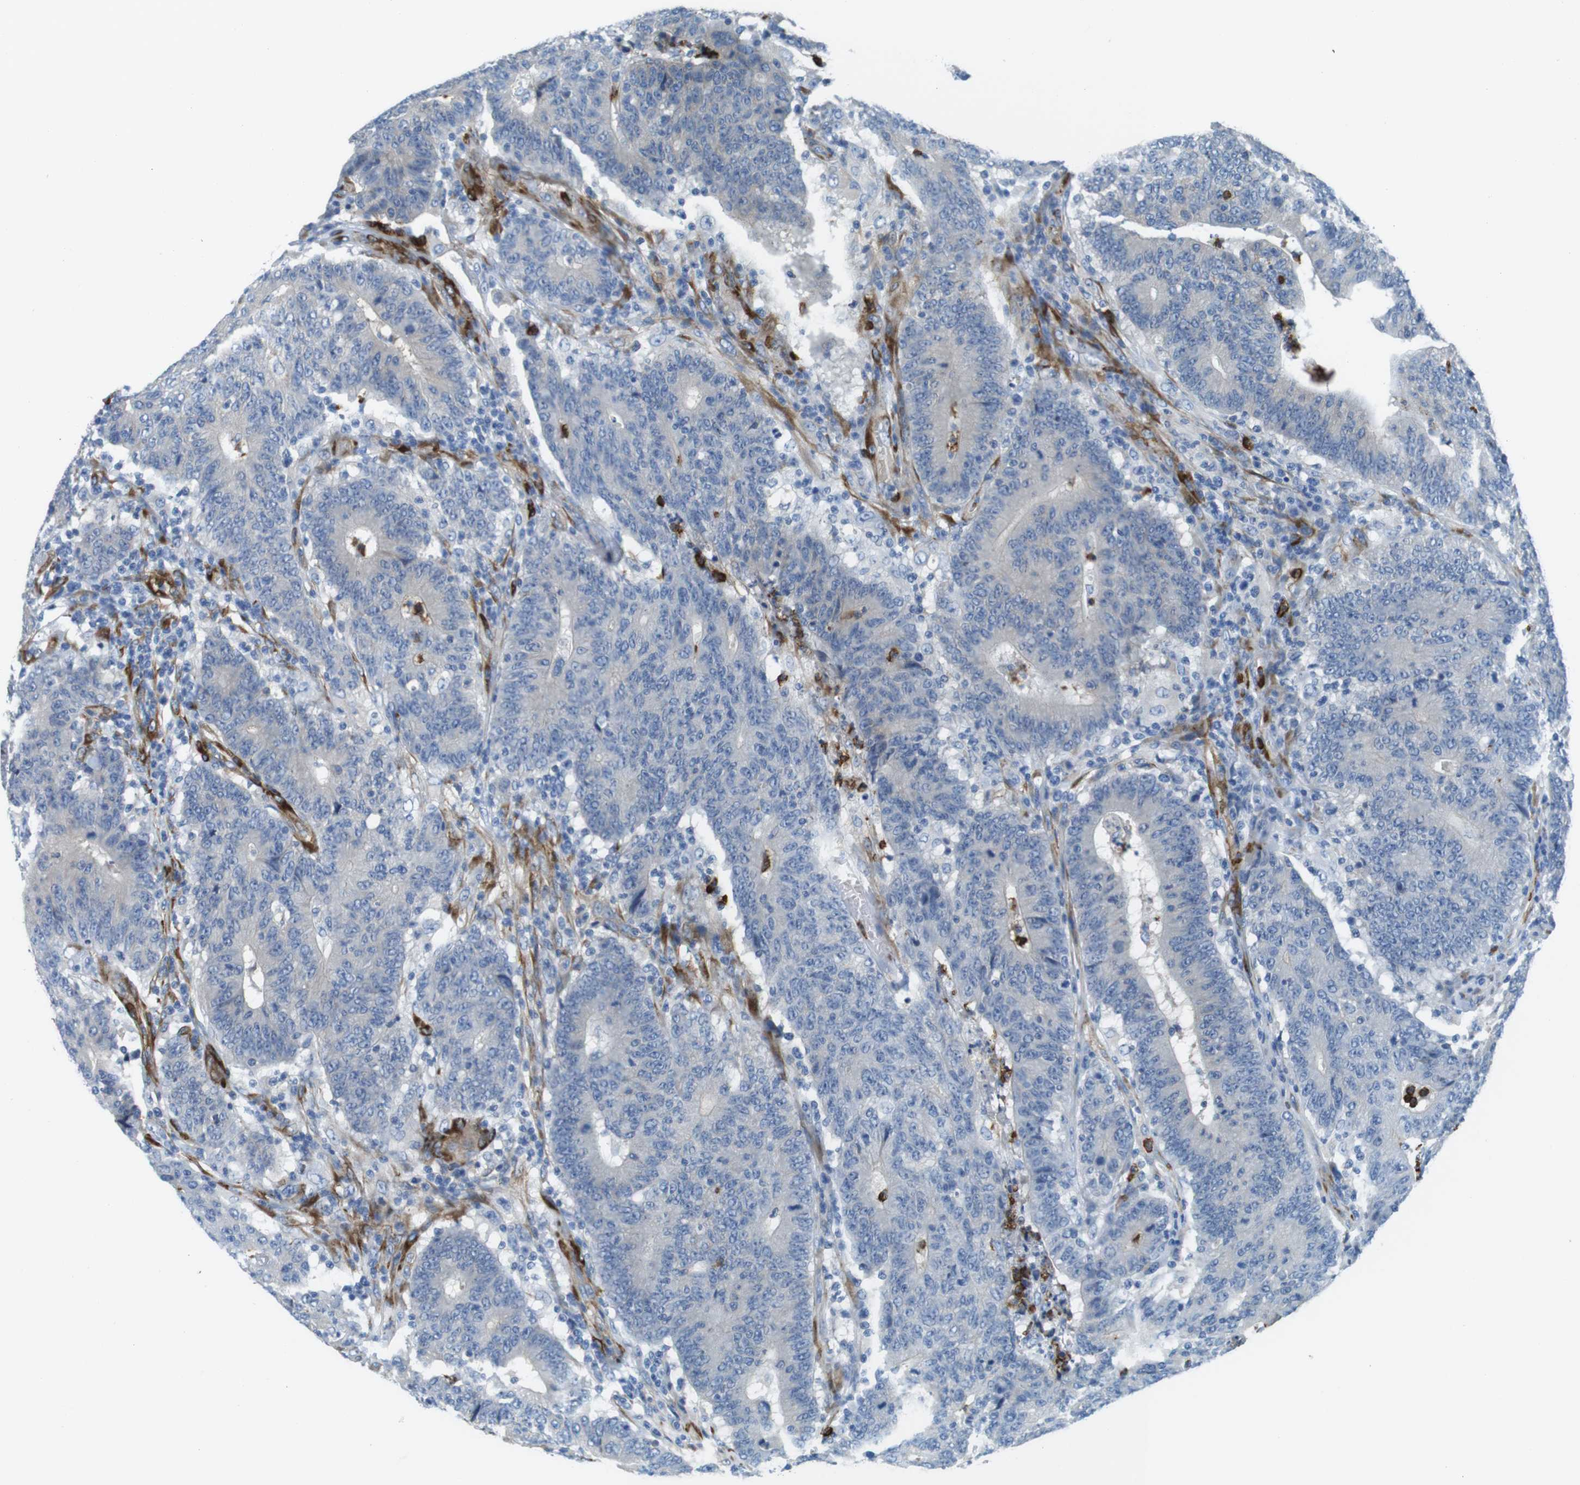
{"staining": {"intensity": "weak", "quantity": "<25%", "location": "cytoplasmic/membranous"}, "tissue": "colorectal cancer", "cell_type": "Tumor cells", "image_type": "cancer", "snomed": [{"axis": "morphology", "description": "Normal tissue, NOS"}, {"axis": "morphology", "description": "Adenocarcinoma, NOS"}, {"axis": "topography", "description": "Colon"}], "caption": "Immunohistochemical staining of human colorectal cancer exhibits no significant staining in tumor cells.", "gene": "EMP2", "patient": {"sex": "female", "age": 75}}